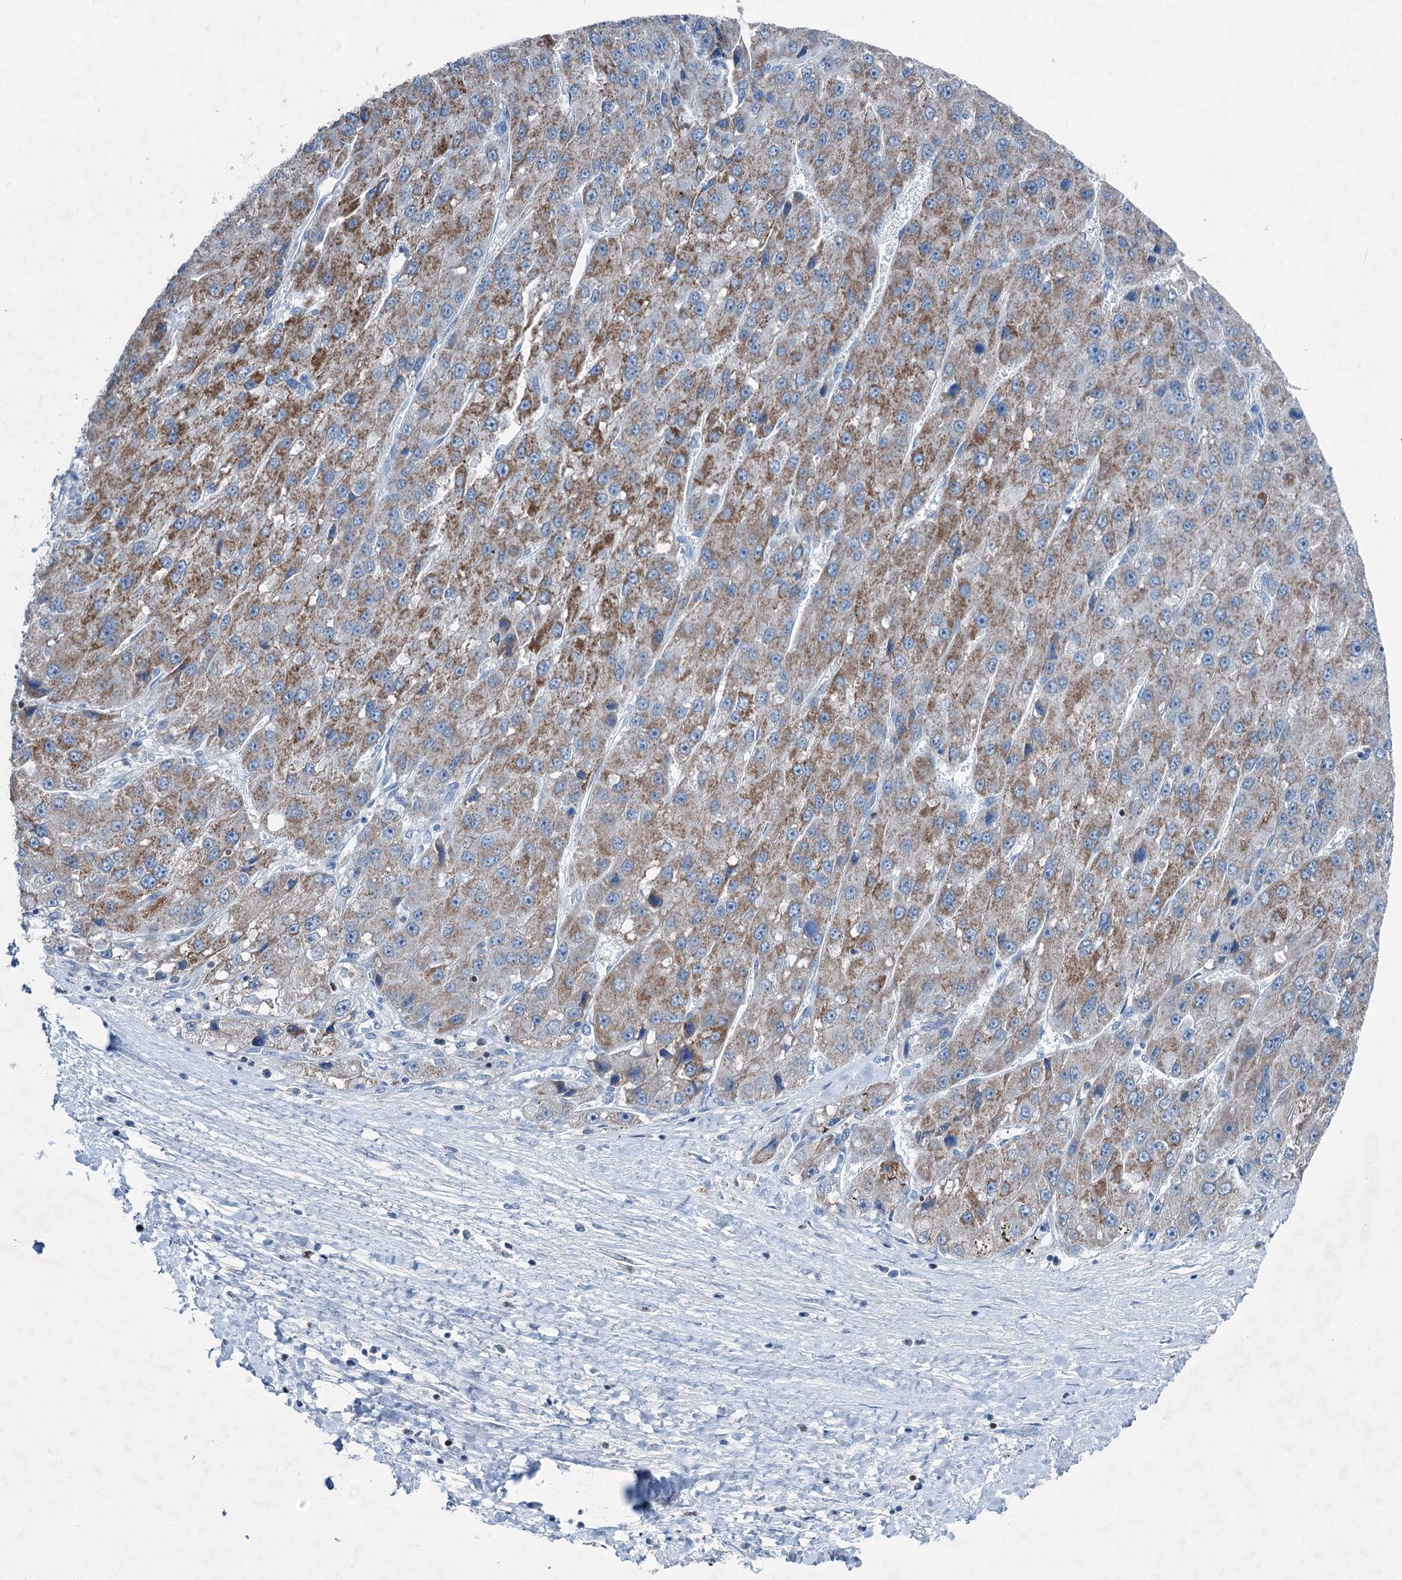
{"staining": {"intensity": "moderate", "quantity": ">75%", "location": "cytoplasmic/membranous"}, "tissue": "liver cancer", "cell_type": "Tumor cells", "image_type": "cancer", "snomed": [{"axis": "morphology", "description": "Carcinoma, Hepatocellular, NOS"}, {"axis": "topography", "description": "Liver"}], "caption": "Immunohistochemistry photomicrograph of neoplastic tissue: human hepatocellular carcinoma (liver) stained using immunohistochemistry exhibits medium levels of moderate protein expression localized specifically in the cytoplasmic/membranous of tumor cells, appearing as a cytoplasmic/membranous brown color.", "gene": "ELP4", "patient": {"sex": "female", "age": 73}}